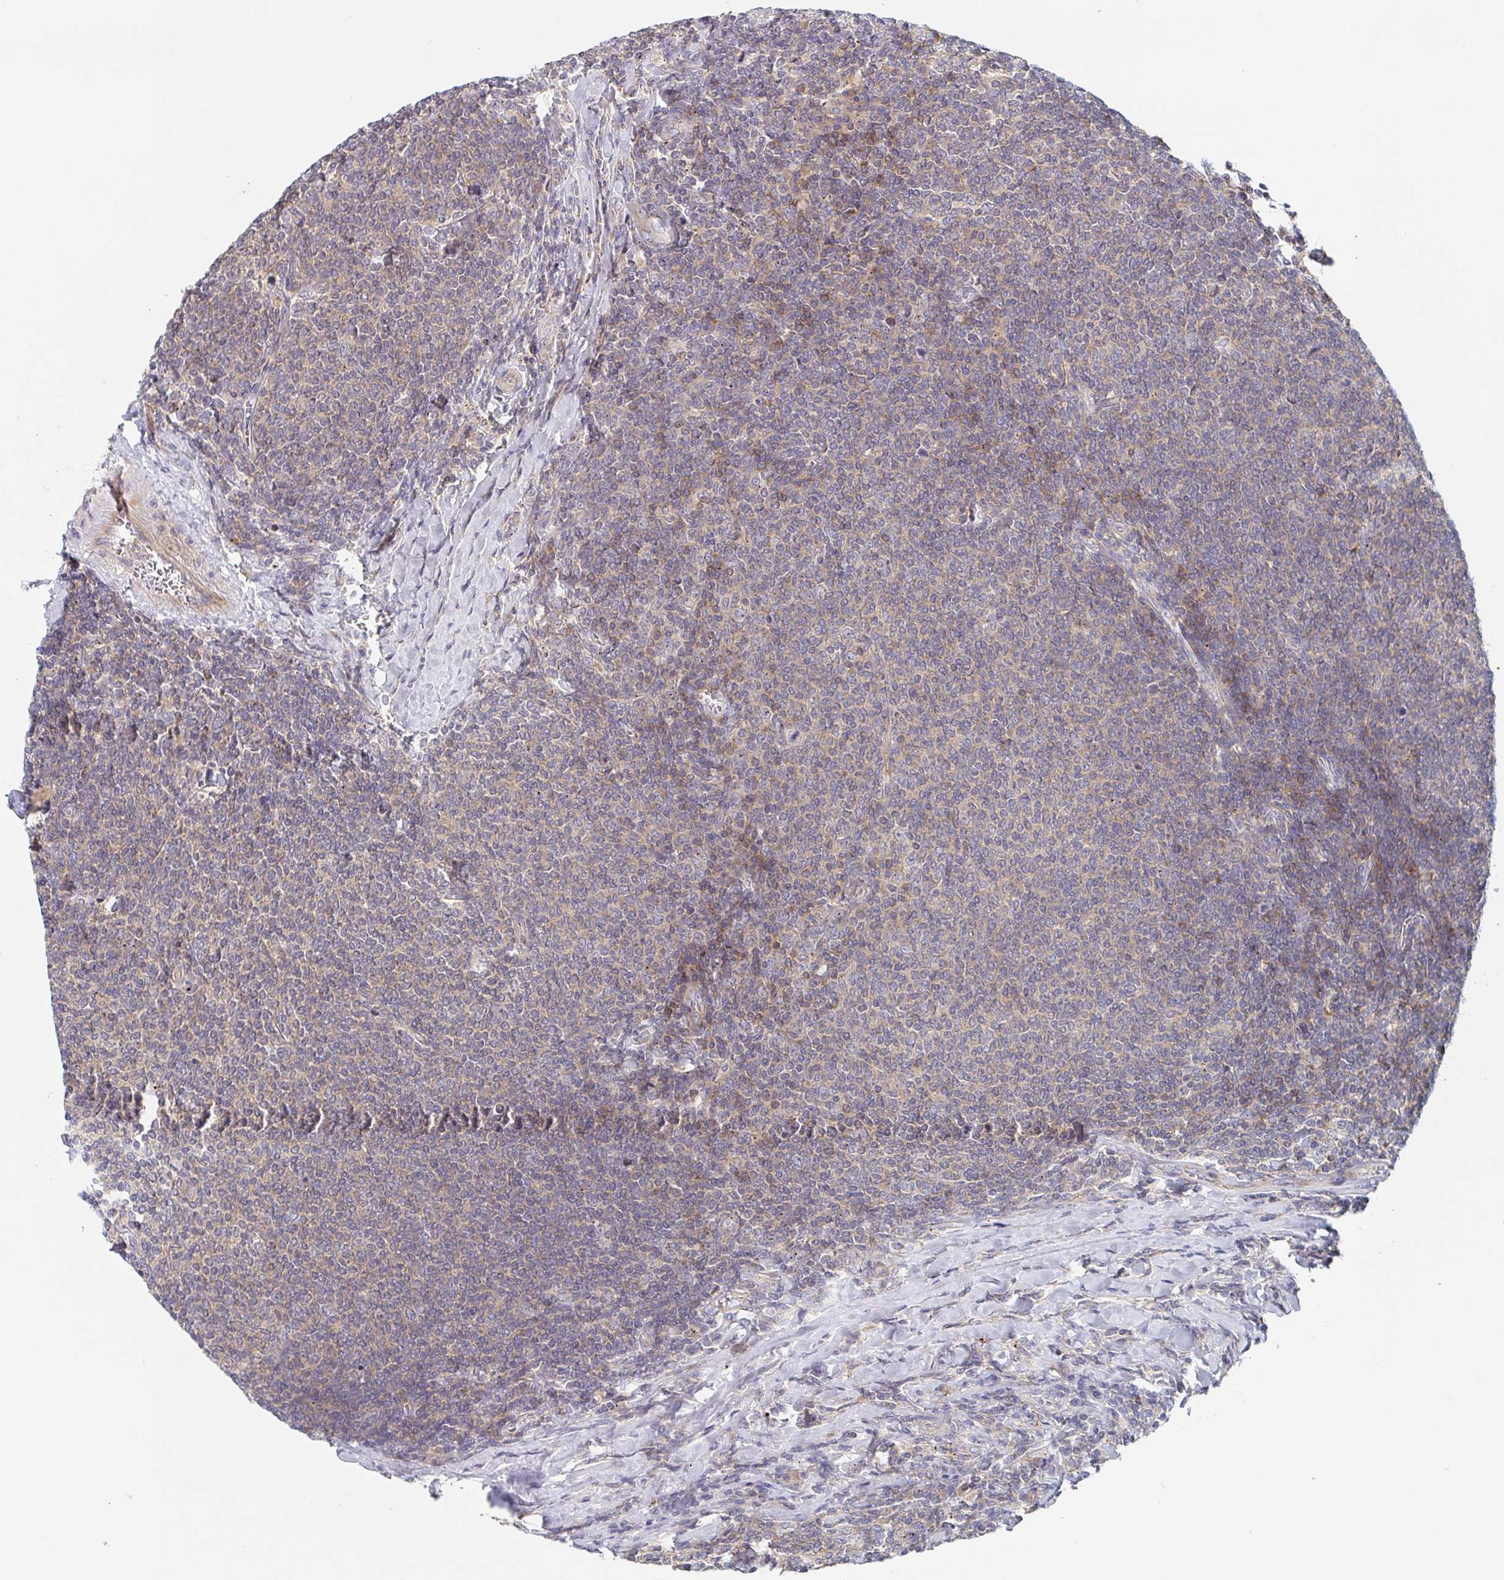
{"staining": {"intensity": "negative", "quantity": "none", "location": "none"}, "tissue": "lymphoma", "cell_type": "Tumor cells", "image_type": "cancer", "snomed": [{"axis": "morphology", "description": "Malignant lymphoma, non-Hodgkin's type, Low grade"}, {"axis": "topography", "description": "Lymph node"}], "caption": "High magnification brightfield microscopy of lymphoma stained with DAB (brown) and counterstained with hematoxylin (blue): tumor cells show no significant expression.", "gene": "TUFT1", "patient": {"sex": "male", "age": 52}}